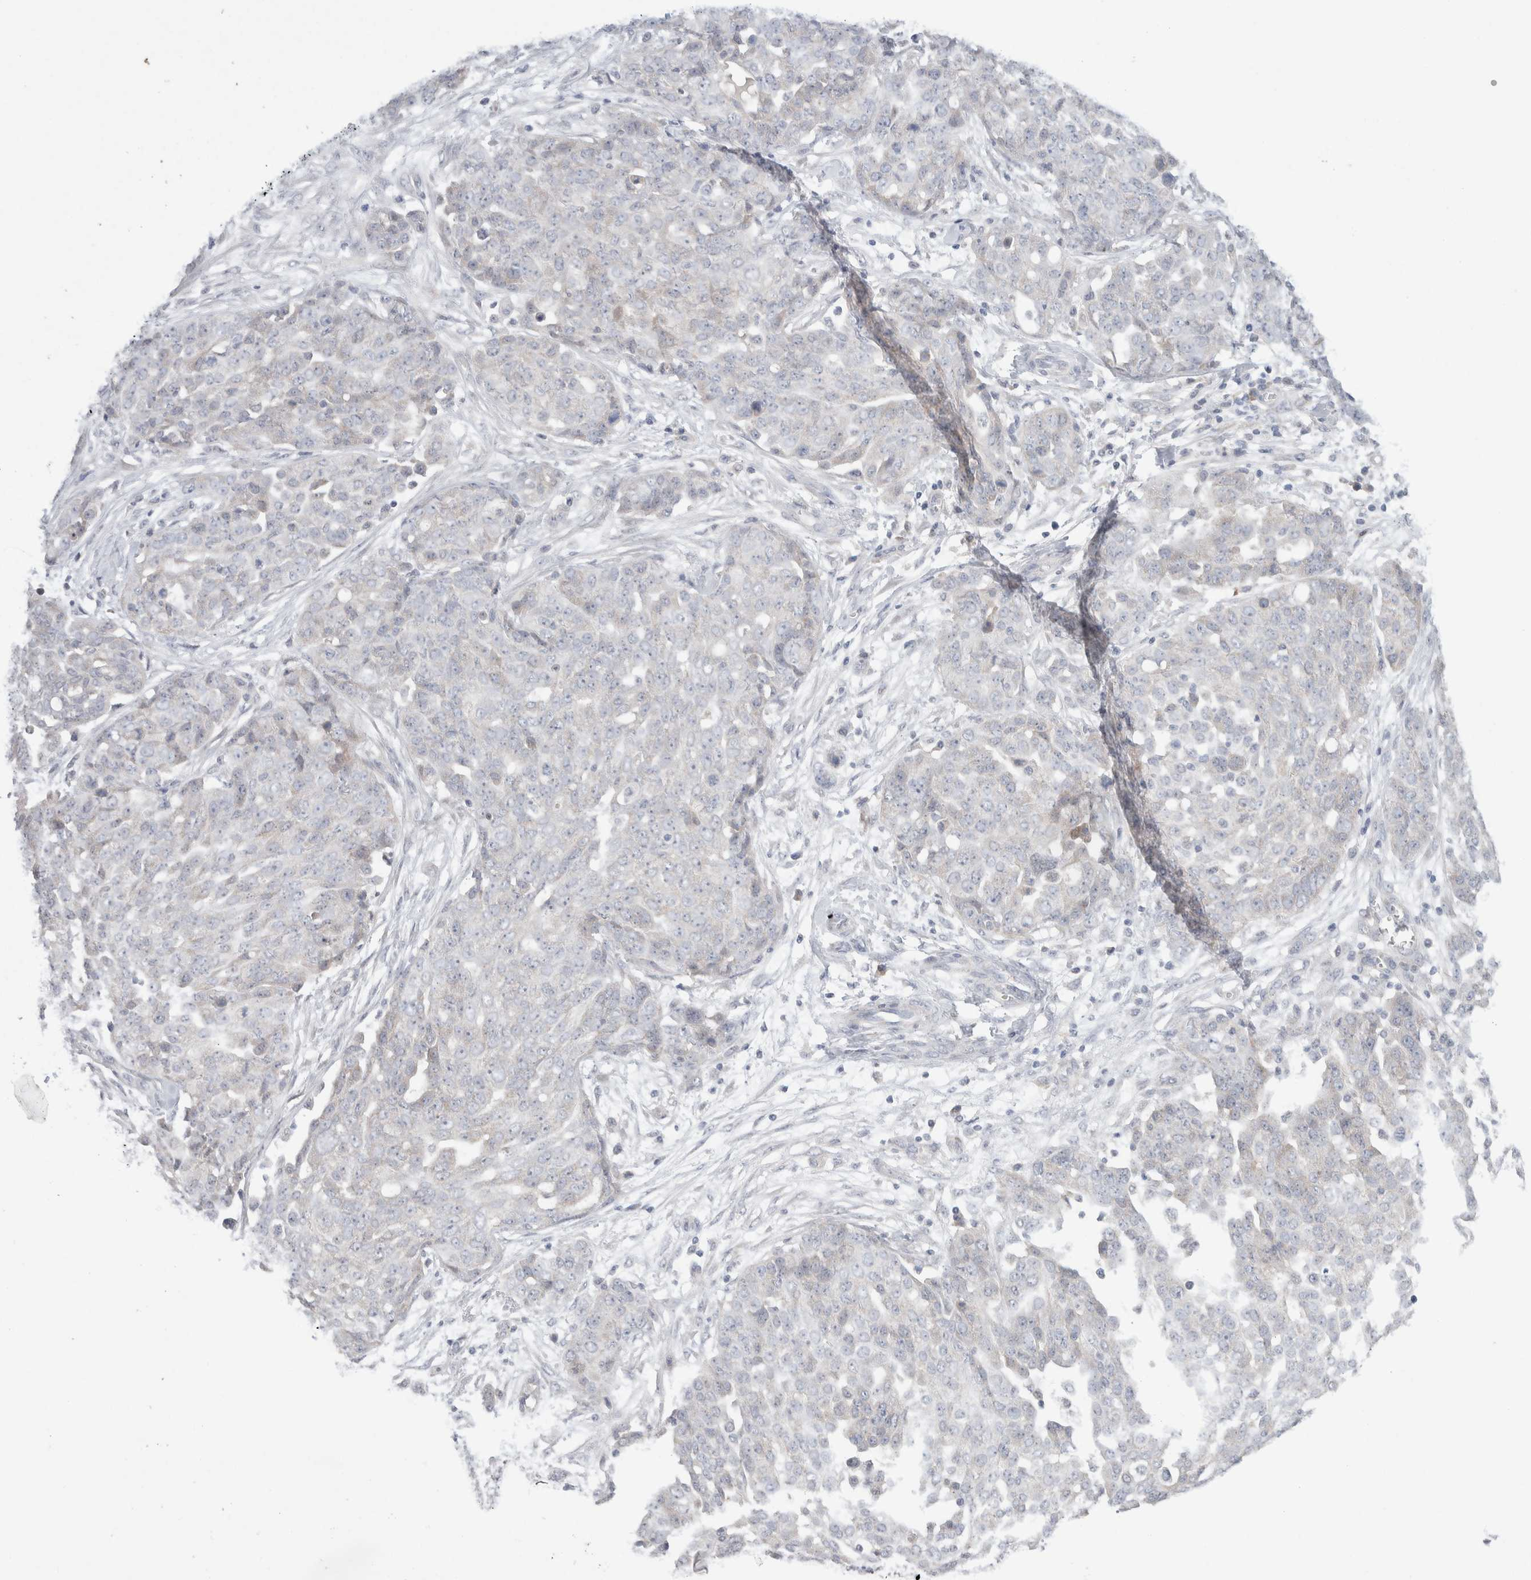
{"staining": {"intensity": "negative", "quantity": "none", "location": "none"}, "tissue": "ovarian cancer", "cell_type": "Tumor cells", "image_type": "cancer", "snomed": [{"axis": "morphology", "description": "Cystadenocarcinoma, serous, NOS"}, {"axis": "topography", "description": "Soft tissue"}, {"axis": "topography", "description": "Ovary"}], "caption": "Tumor cells are negative for protein expression in human ovarian cancer (serous cystadenocarcinoma).", "gene": "CMTM4", "patient": {"sex": "female", "age": 57}}